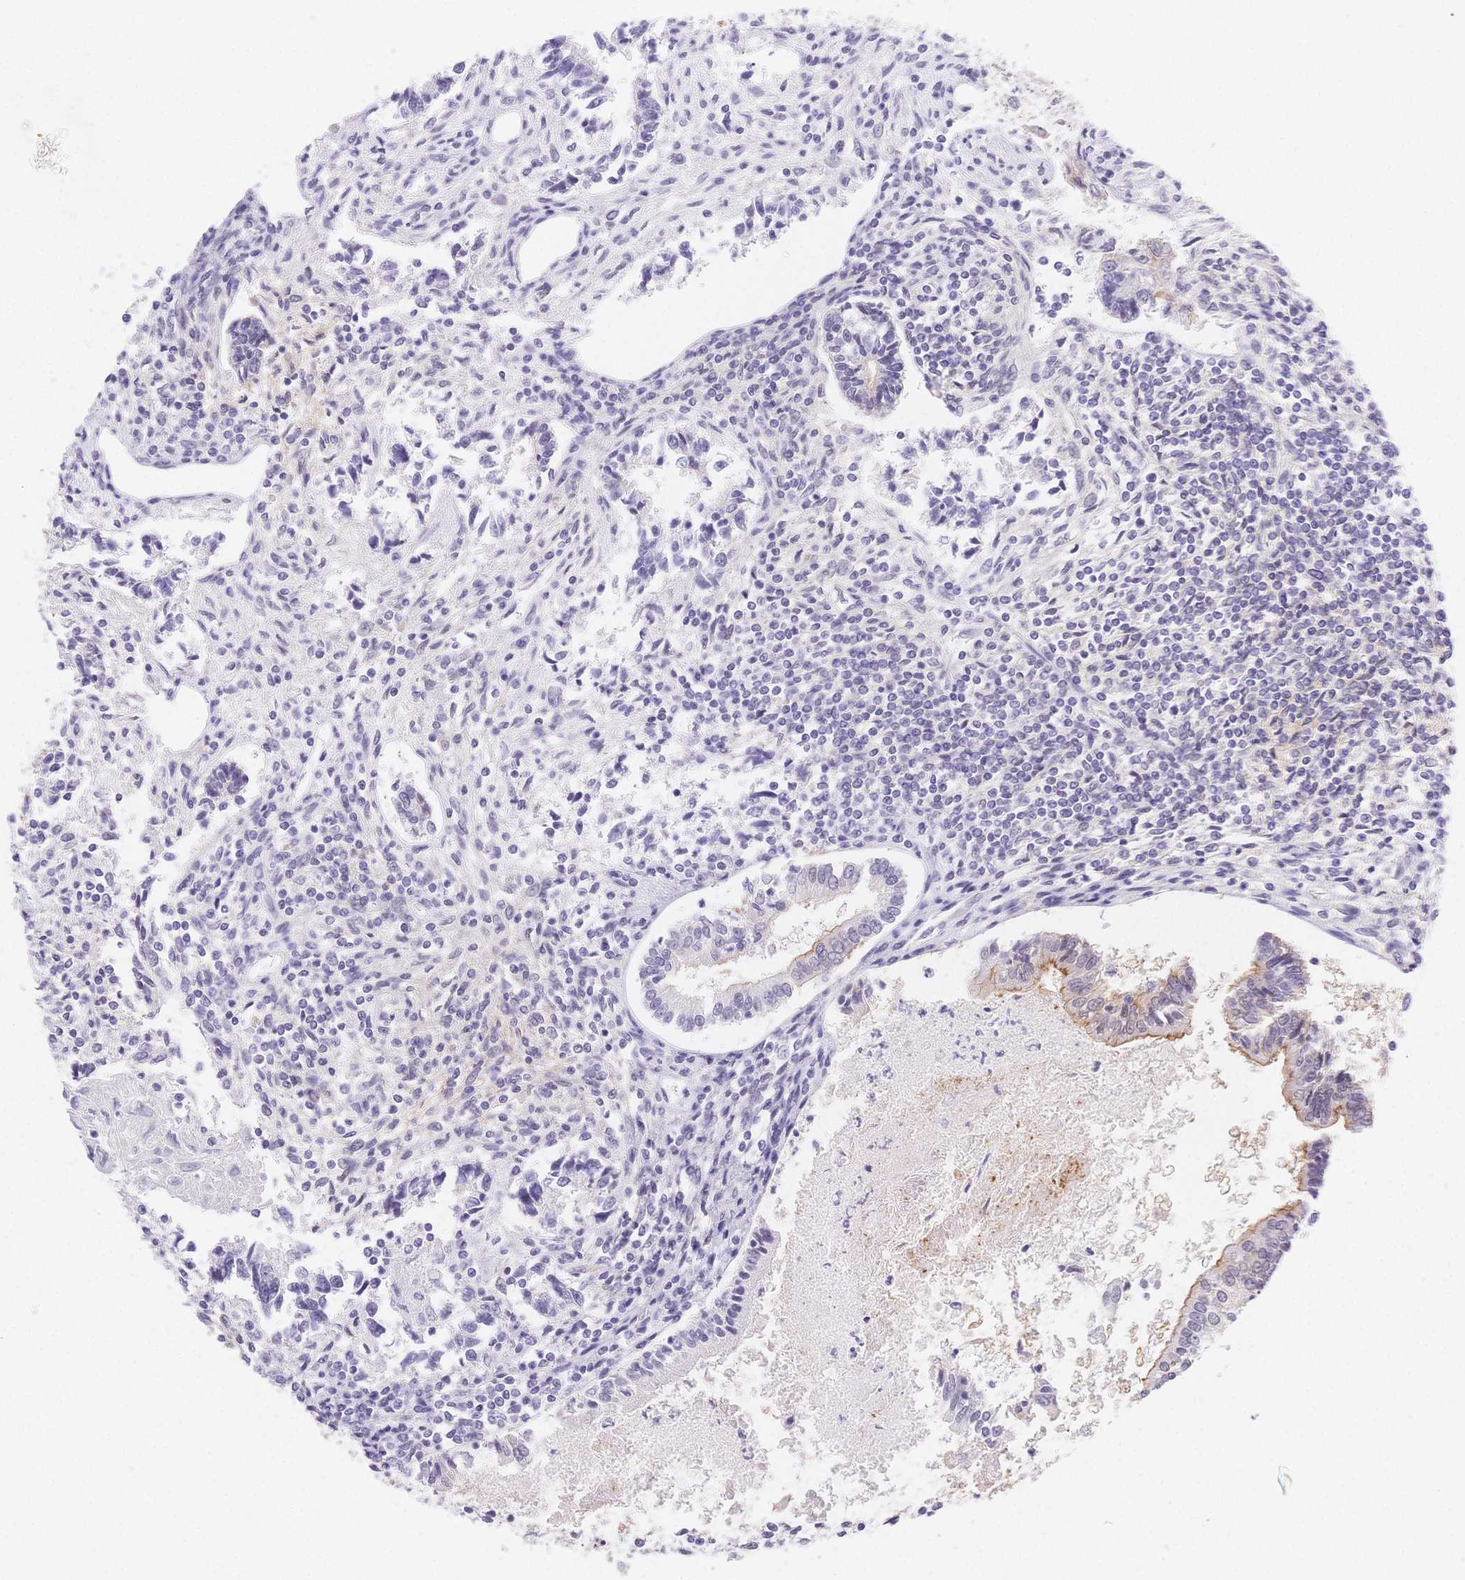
{"staining": {"intensity": "moderate", "quantity": "<25%", "location": "cytoplasmic/membranous"}, "tissue": "testis cancer", "cell_type": "Tumor cells", "image_type": "cancer", "snomed": [{"axis": "morphology", "description": "Carcinoma, Embryonal, NOS"}, {"axis": "topography", "description": "Testis"}], "caption": "Tumor cells show moderate cytoplasmic/membranous positivity in approximately <25% of cells in testis embryonal carcinoma.", "gene": "CSN1S1", "patient": {"sex": "male", "age": 37}}